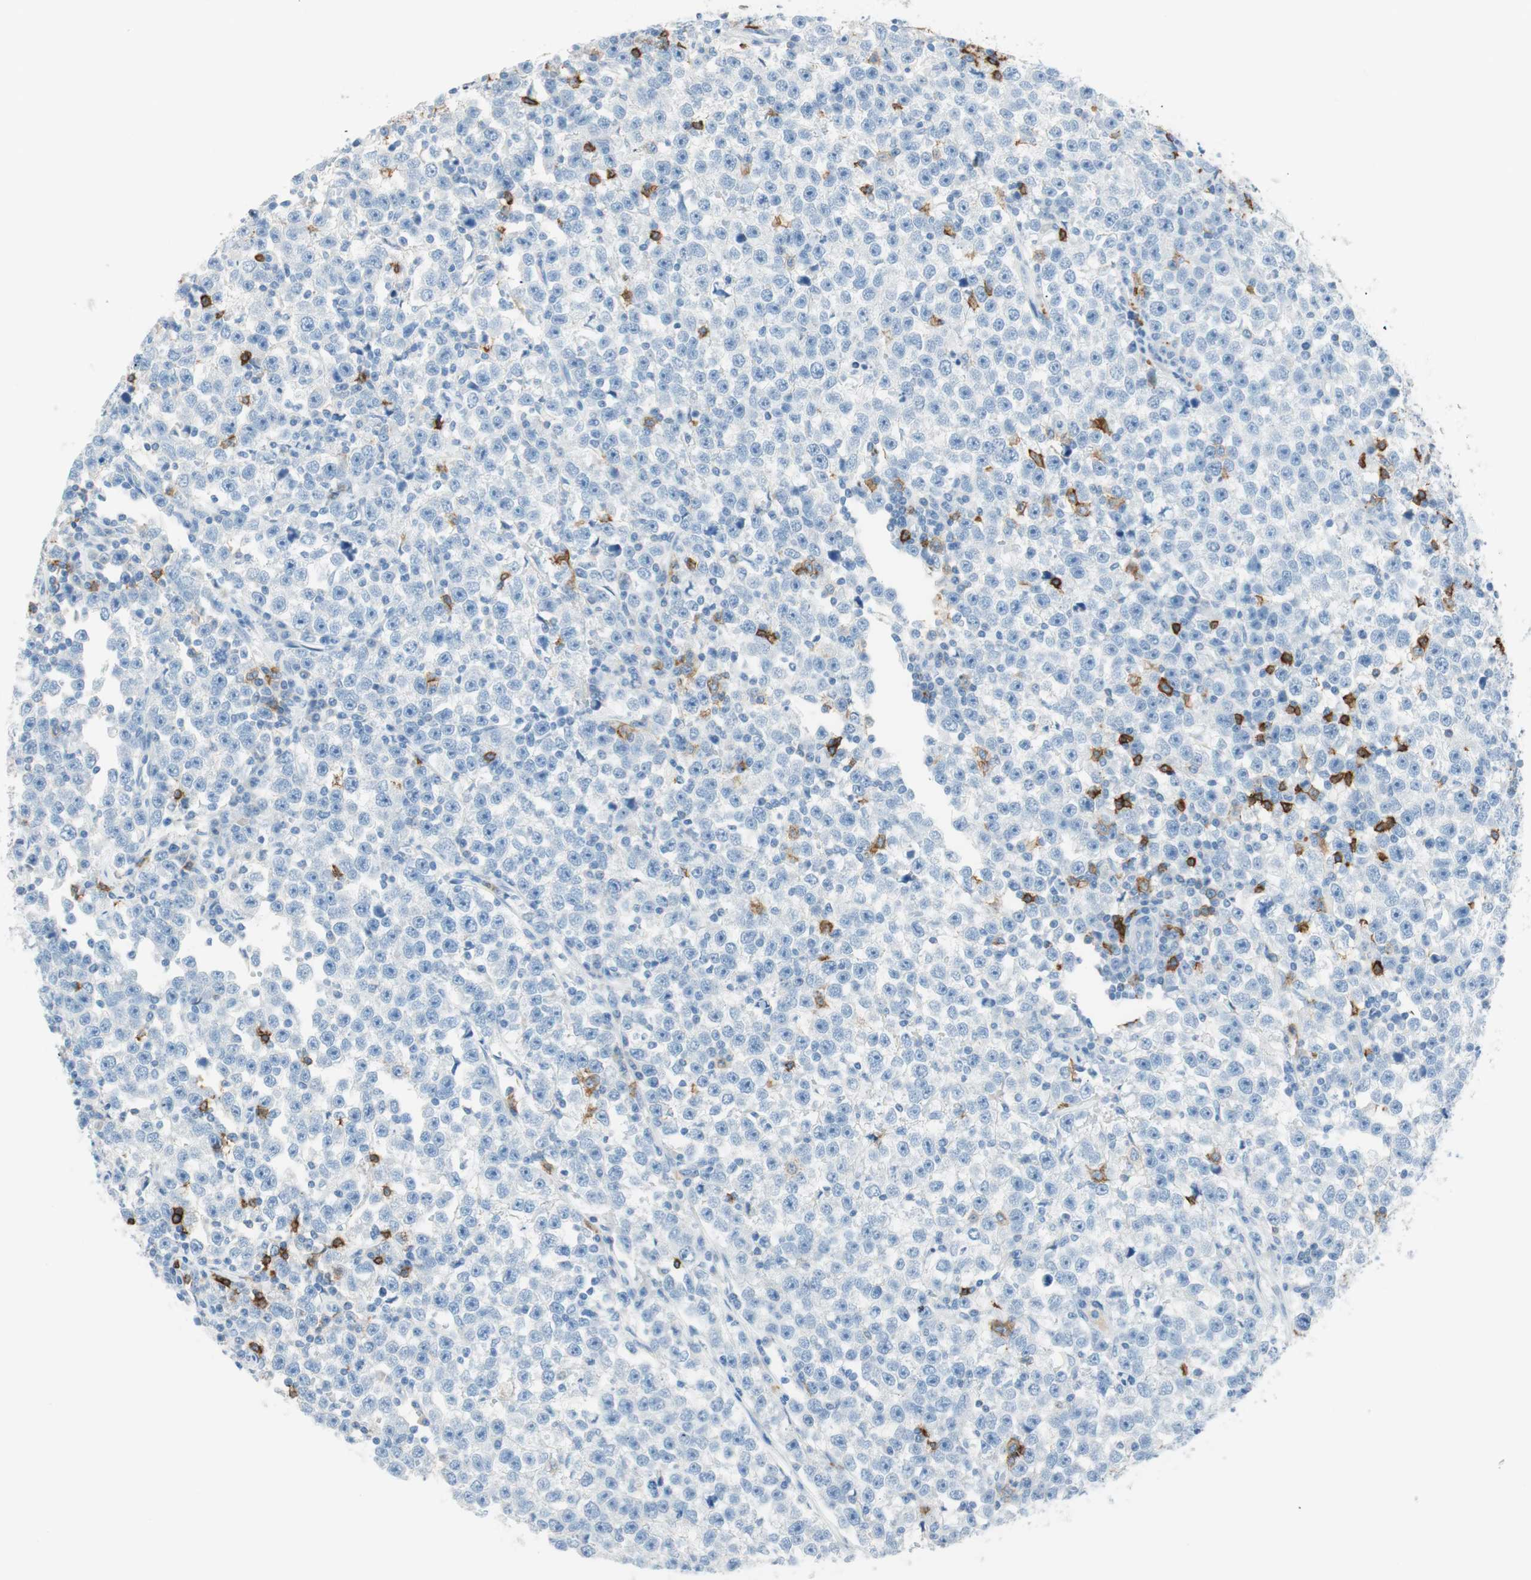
{"staining": {"intensity": "negative", "quantity": "none", "location": "none"}, "tissue": "testis cancer", "cell_type": "Tumor cells", "image_type": "cancer", "snomed": [{"axis": "morphology", "description": "Seminoma, NOS"}, {"axis": "topography", "description": "Testis"}], "caption": "Immunohistochemistry histopathology image of seminoma (testis) stained for a protein (brown), which exhibits no expression in tumor cells. (Stains: DAB immunohistochemistry (IHC) with hematoxylin counter stain, Microscopy: brightfield microscopy at high magnification).", "gene": "TNFRSF13C", "patient": {"sex": "male", "age": 43}}